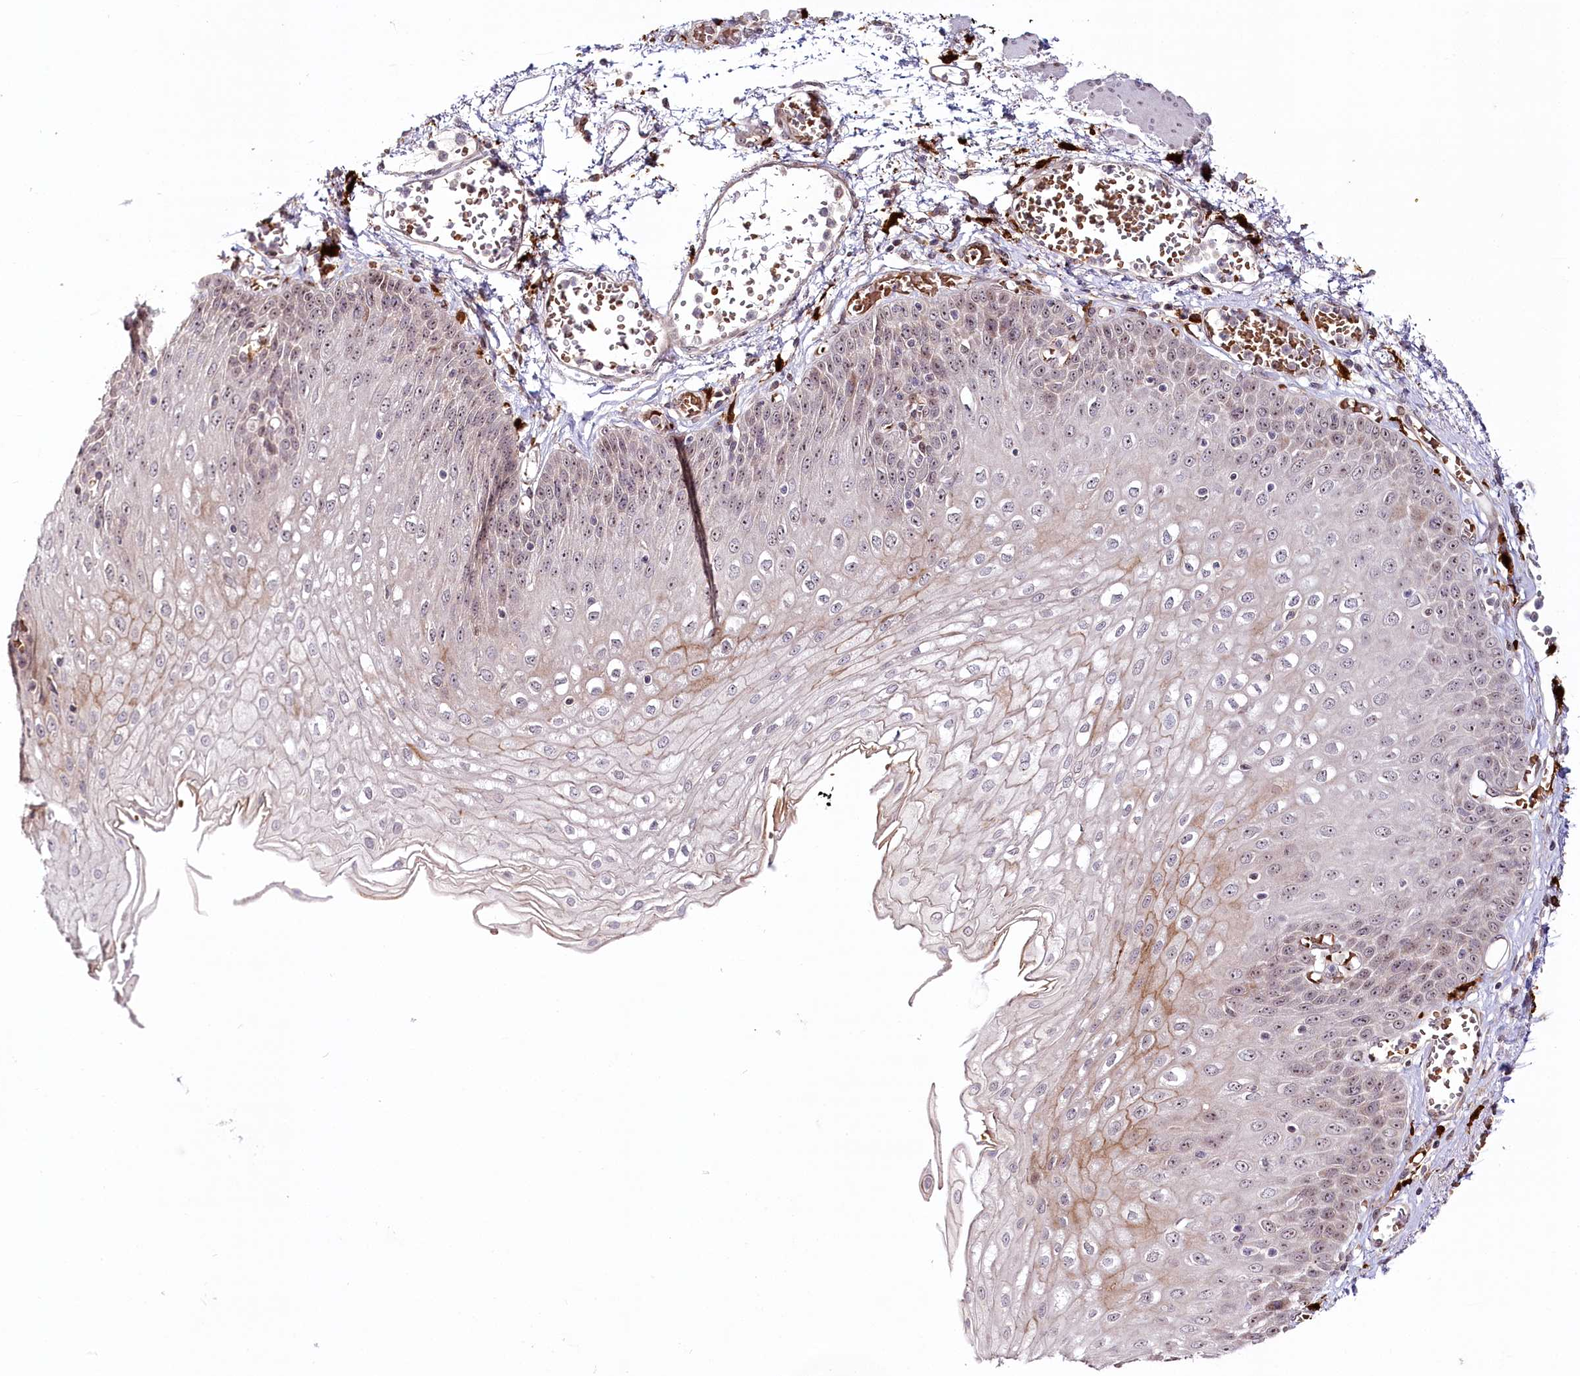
{"staining": {"intensity": "moderate", "quantity": "25%-75%", "location": "cytoplasmic/membranous,nuclear"}, "tissue": "esophagus", "cell_type": "Squamous epithelial cells", "image_type": "normal", "snomed": [{"axis": "morphology", "description": "Normal tissue, NOS"}, {"axis": "topography", "description": "Esophagus"}], "caption": "Protein expression analysis of unremarkable esophagus shows moderate cytoplasmic/membranous,nuclear positivity in about 25%-75% of squamous epithelial cells. (IHC, brightfield microscopy, high magnification).", "gene": "WDR36", "patient": {"sex": "male", "age": 81}}